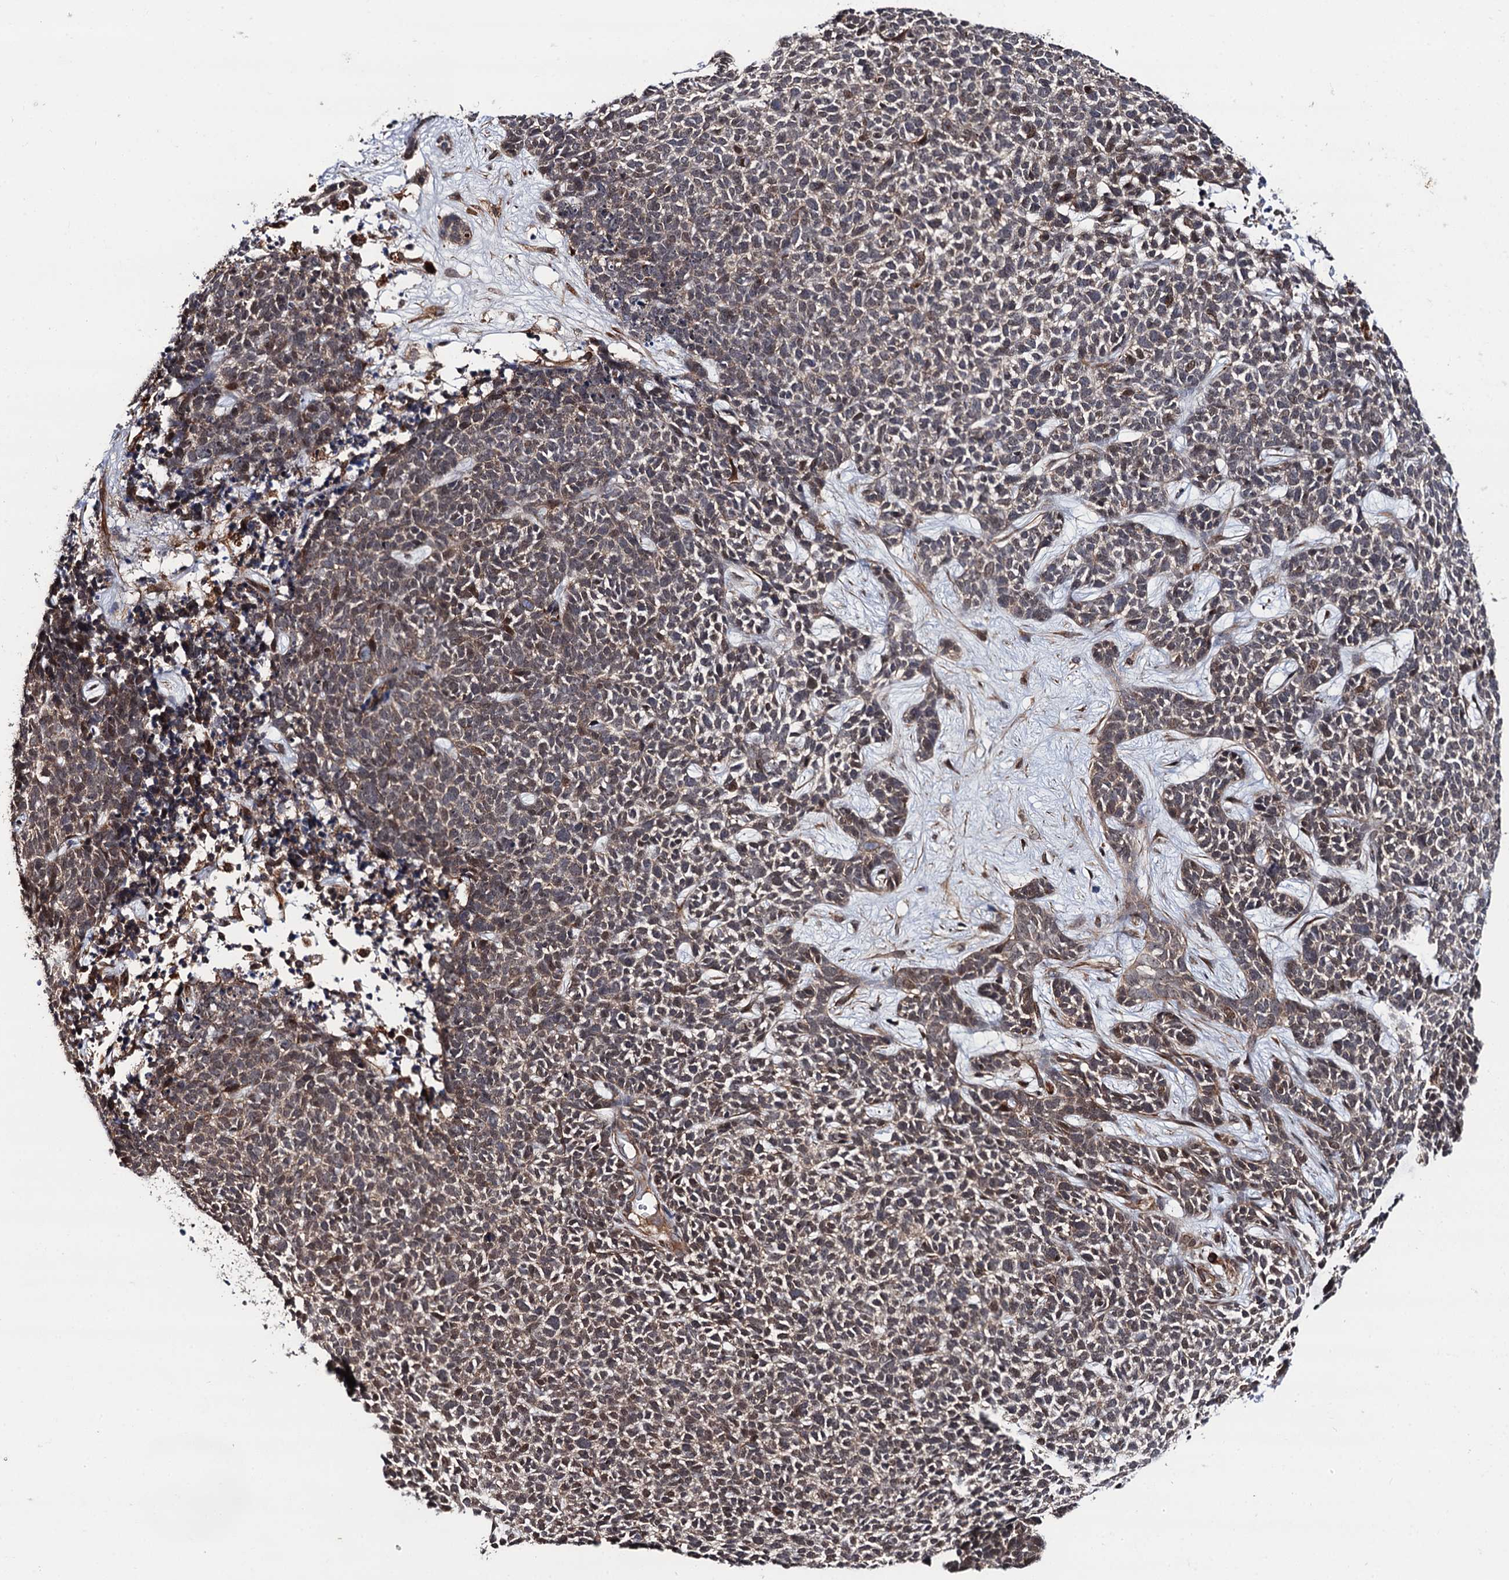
{"staining": {"intensity": "weak", "quantity": "25%-75%", "location": "cytoplasmic/membranous,nuclear"}, "tissue": "skin cancer", "cell_type": "Tumor cells", "image_type": "cancer", "snomed": [{"axis": "morphology", "description": "Basal cell carcinoma"}, {"axis": "topography", "description": "Skin"}], "caption": "Tumor cells show low levels of weak cytoplasmic/membranous and nuclear staining in about 25%-75% of cells in skin cancer (basal cell carcinoma).", "gene": "FSIP1", "patient": {"sex": "female", "age": 84}}